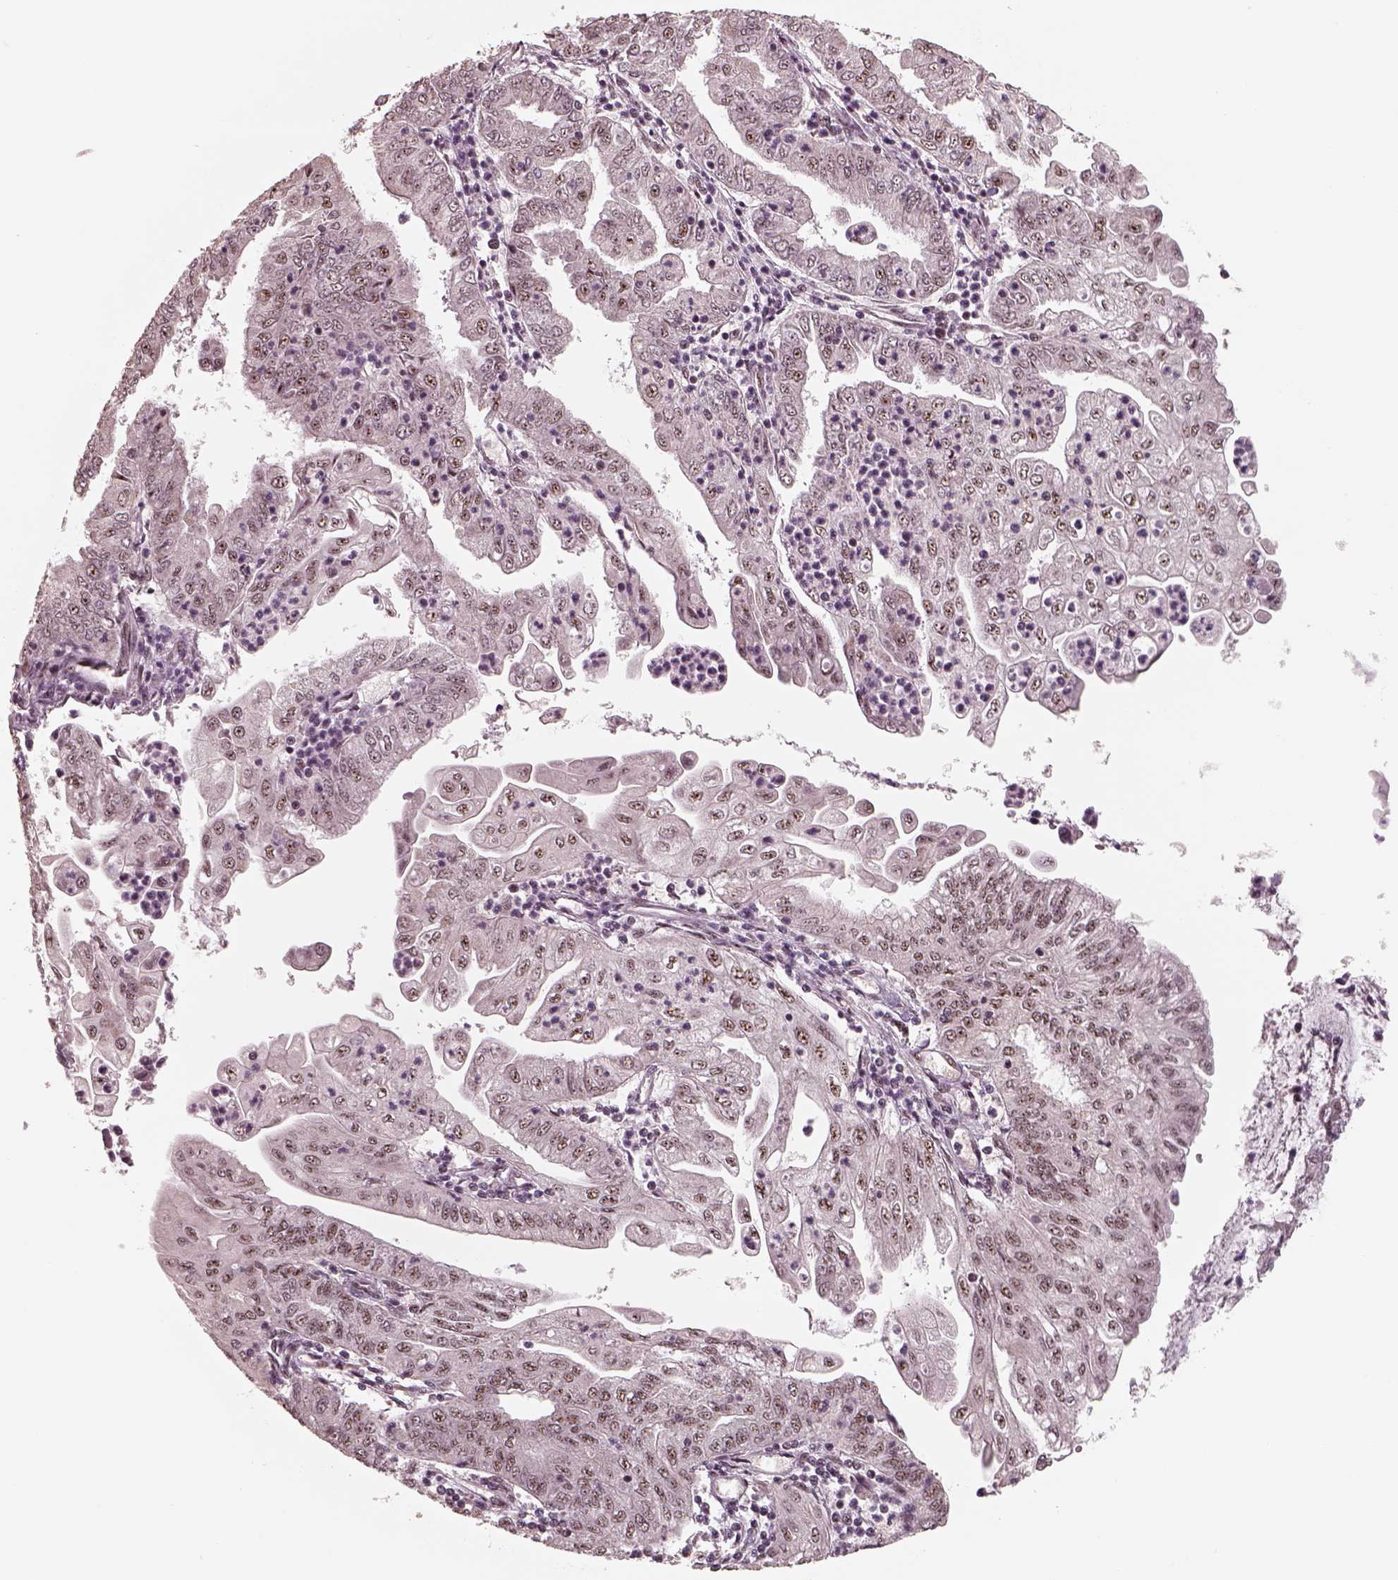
{"staining": {"intensity": "weak", "quantity": "25%-75%", "location": "nuclear"}, "tissue": "endometrial cancer", "cell_type": "Tumor cells", "image_type": "cancer", "snomed": [{"axis": "morphology", "description": "Adenocarcinoma, NOS"}, {"axis": "topography", "description": "Endometrium"}], "caption": "Immunohistochemical staining of endometrial cancer shows low levels of weak nuclear expression in about 25%-75% of tumor cells. The staining was performed using DAB to visualize the protein expression in brown, while the nuclei were stained in blue with hematoxylin (Magnification: 20x).", "gene": "ATXN7L3", "patient": {"sex": "female", "age": 55}}